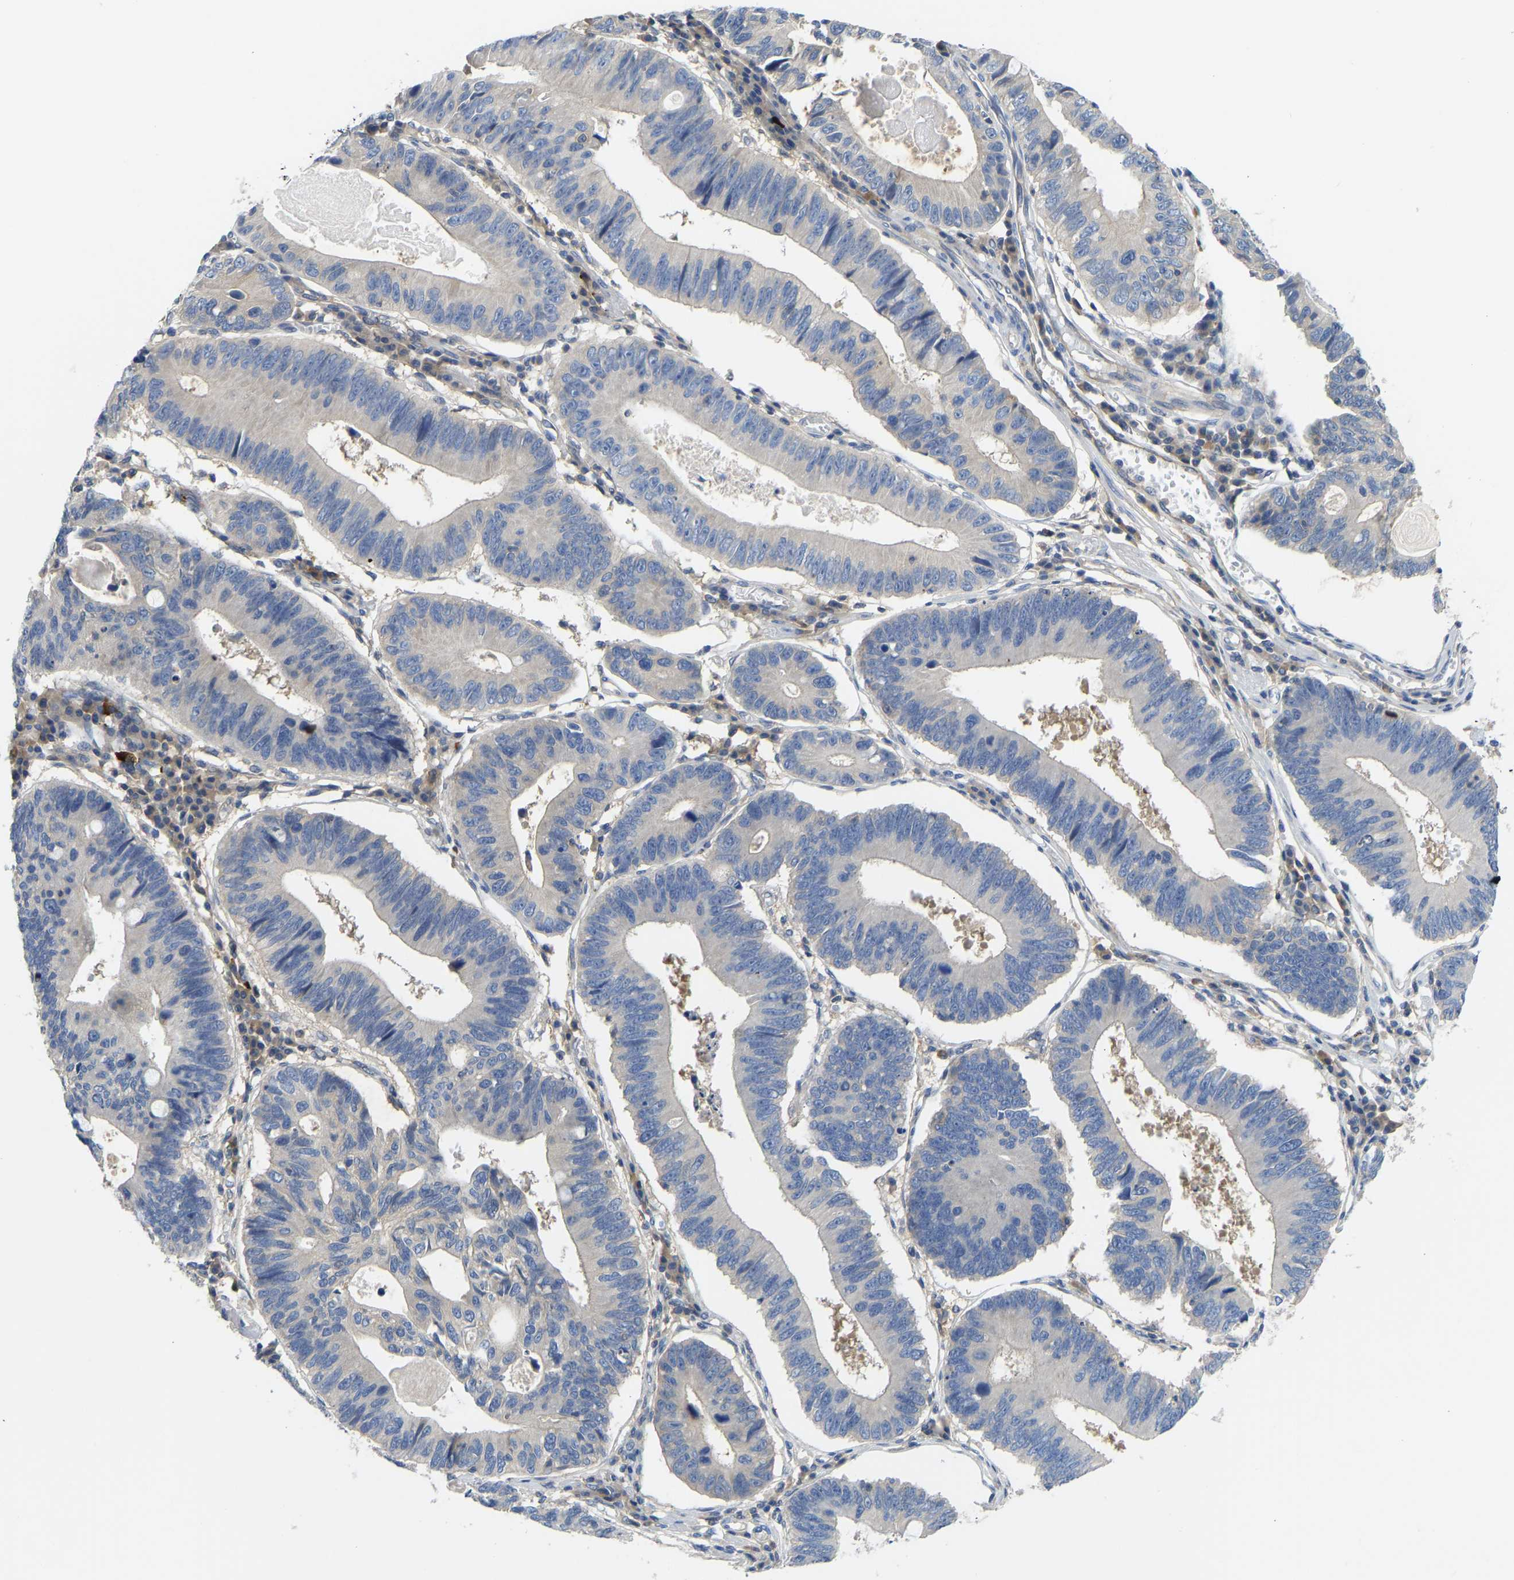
{"staining": {"intensity": "negative", "quantity": "none", "location": "none"}, "tissue": "stomach cancer", "cell_type": "Tumor cells", "image_type": "cancer", "snomed": [{"axis": "morphology", "description": "Adenocarcinoma, NOS"}, {"axis": "topography", "description": "Stomach"}], "caption": "Immunohistochemistry image of neoplastic tissue: adenocarcinoma (stomach) stained with DAB (3,3'-diaminobenzidine) shows no significant protein staining in tumor cells.", "gene": "PPP3CA", "patient": {"sex": "male", "age": 59}}